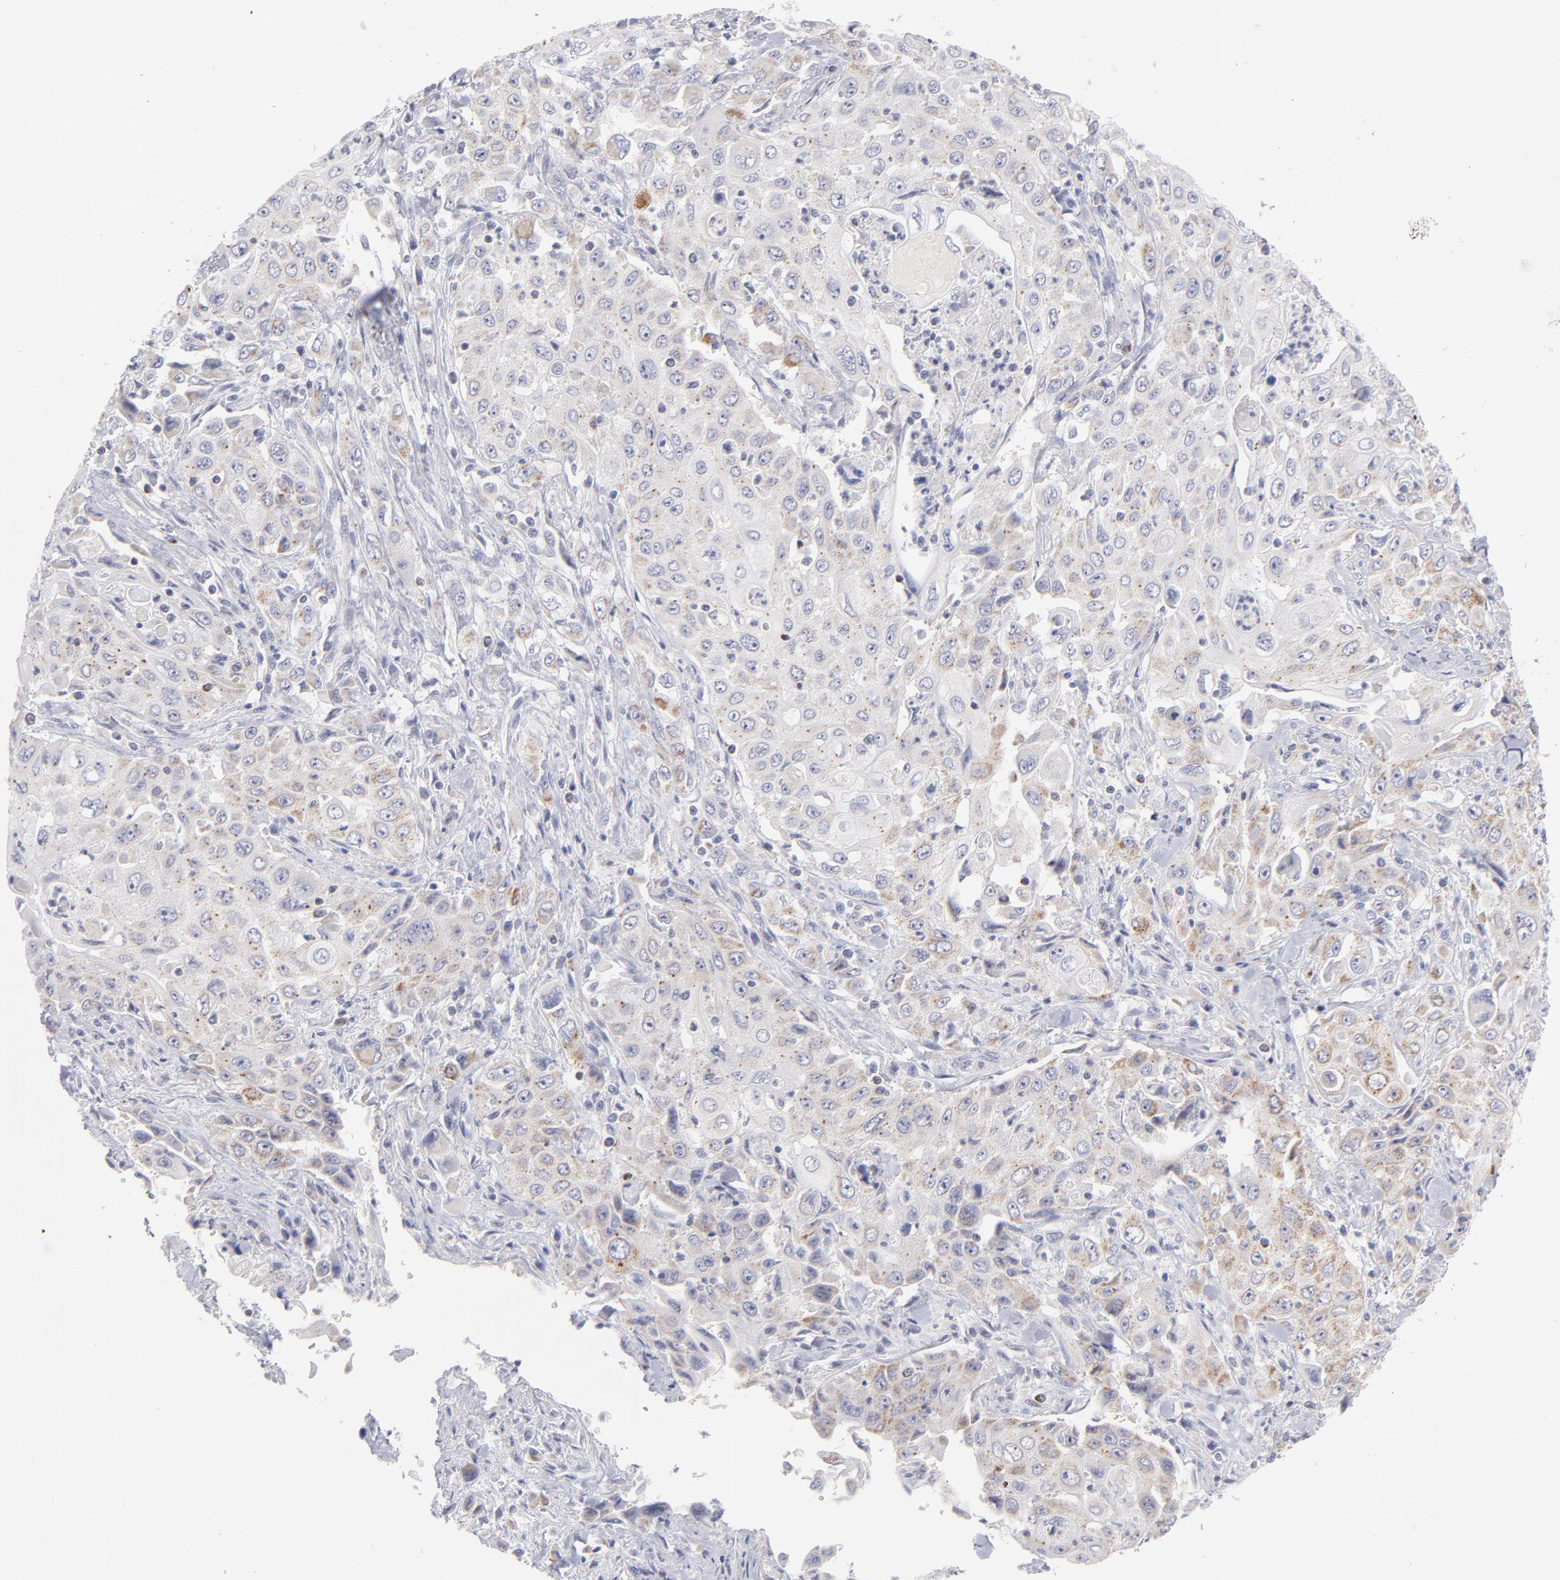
{"staining": {"intensity": "moderate", "quantity": "25%-75%", "location": "cytoplasmic/membranous"}, "tissue": "pancreatic cancer", "cell_type": "Tumor cells", "image_type": "cancer", "snomed": [{"axis": "morphology", "description": "Adenocarcinoma, NOS"}, {"axis": "topography", "description": "Pancreas"}], "caption": "Human pancreatic cancer (adenocarcinoma) stained with a brown dye displays moderate cytoplasmic/membranous positive staining in about 25%-75% of tumor cells.", "gene": "MTHFD2", "patient": {"sex": "male", "age": 70}}